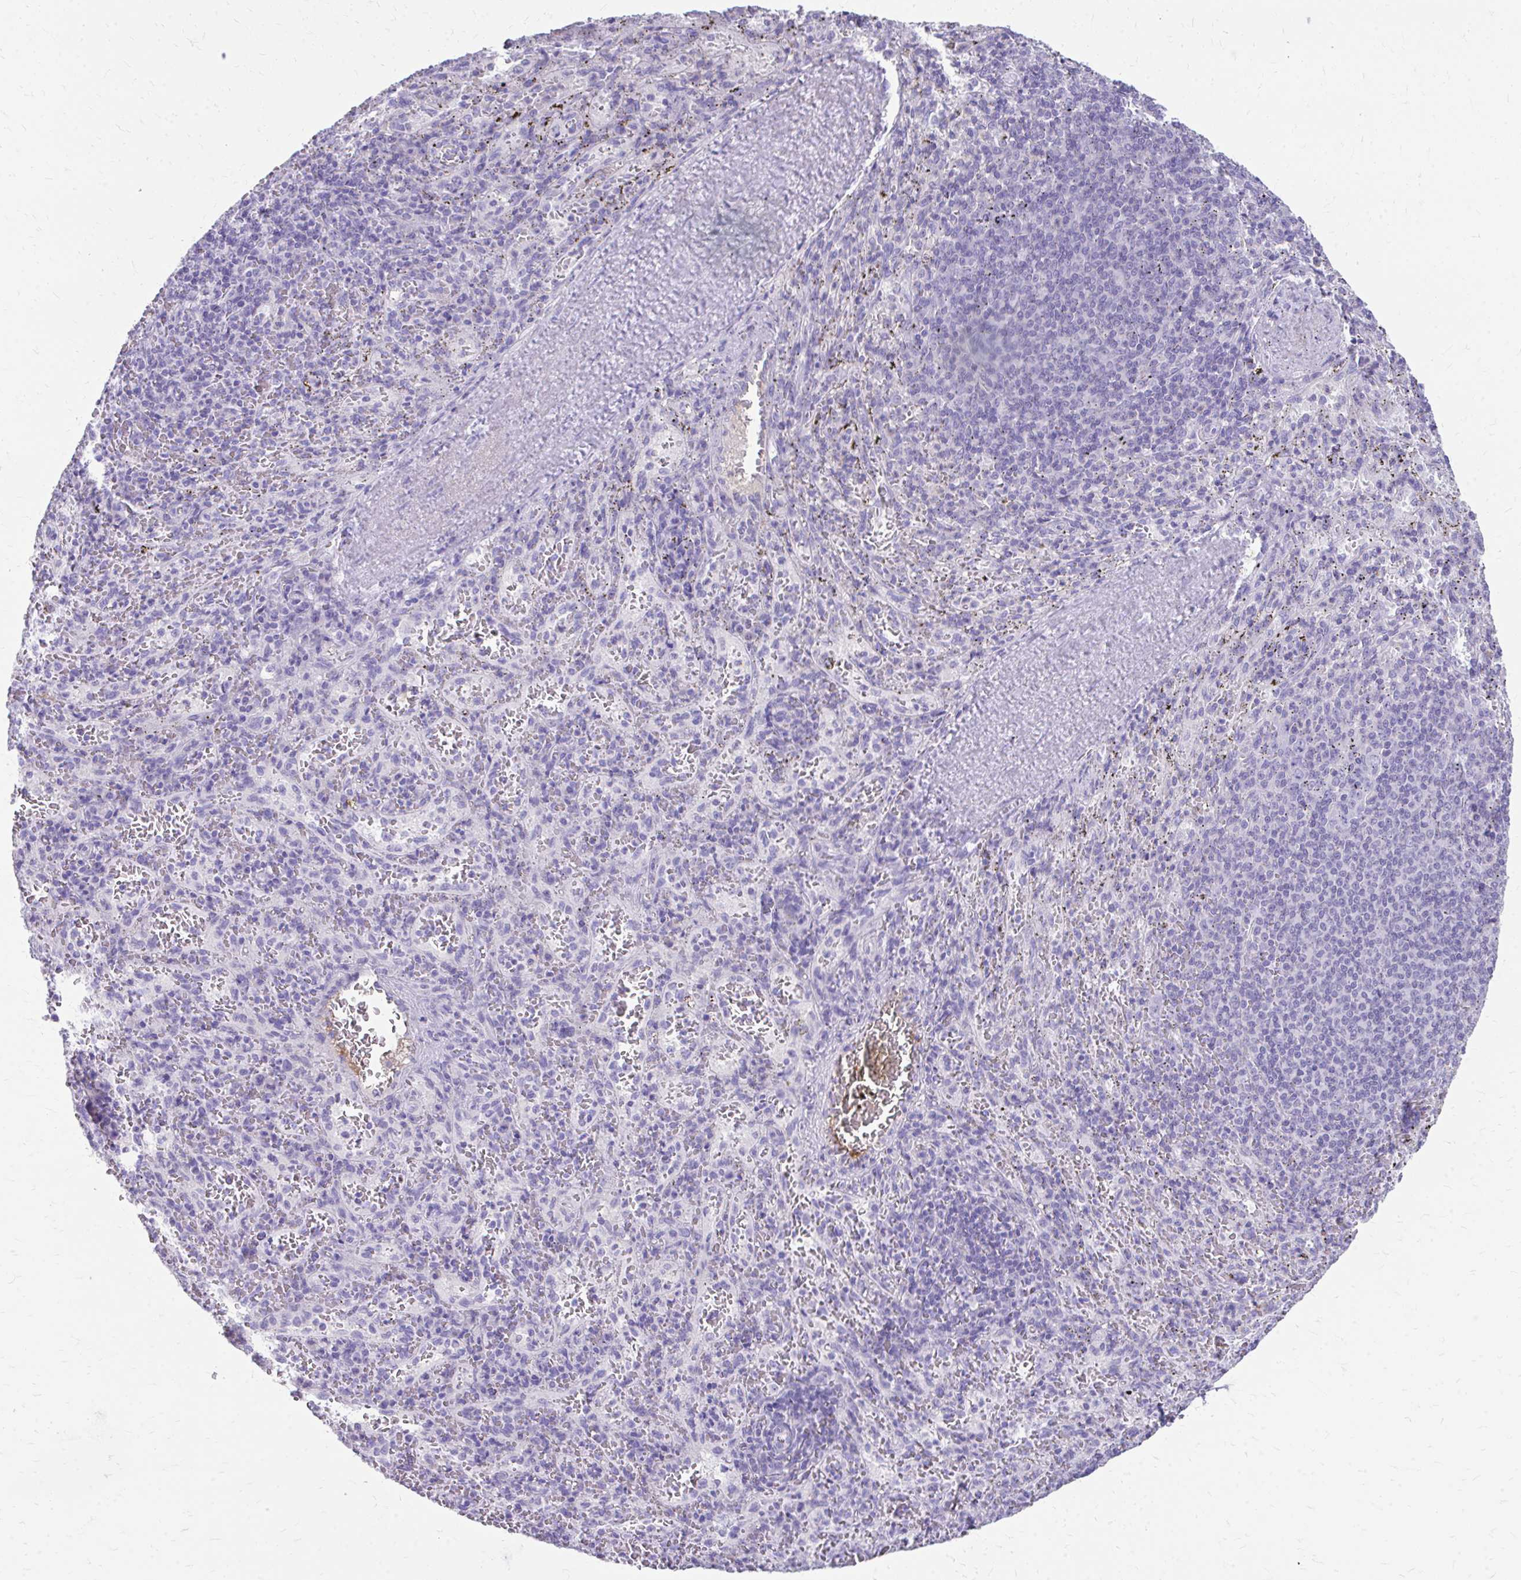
{"staining": {"intensity": "negative", "quantity": "none", "location": "none"}, "tissue": "spleen", "cell_type": "Cells in red pulp", "image_type": "normal", "snomed": [{"axis": "morphology", "description": "Normal tissue, NOS"}, {"axis": "topography", "description": "Spleen"}], "caption": "Cells in red pulp are negative for protein expression in benign human spleen. (DAB immunohistochemistry (IHC) visualized using brightfield microscopy, high magnification).", "gene": "CFH", "patient": {"sex": "male", "age": 57}}